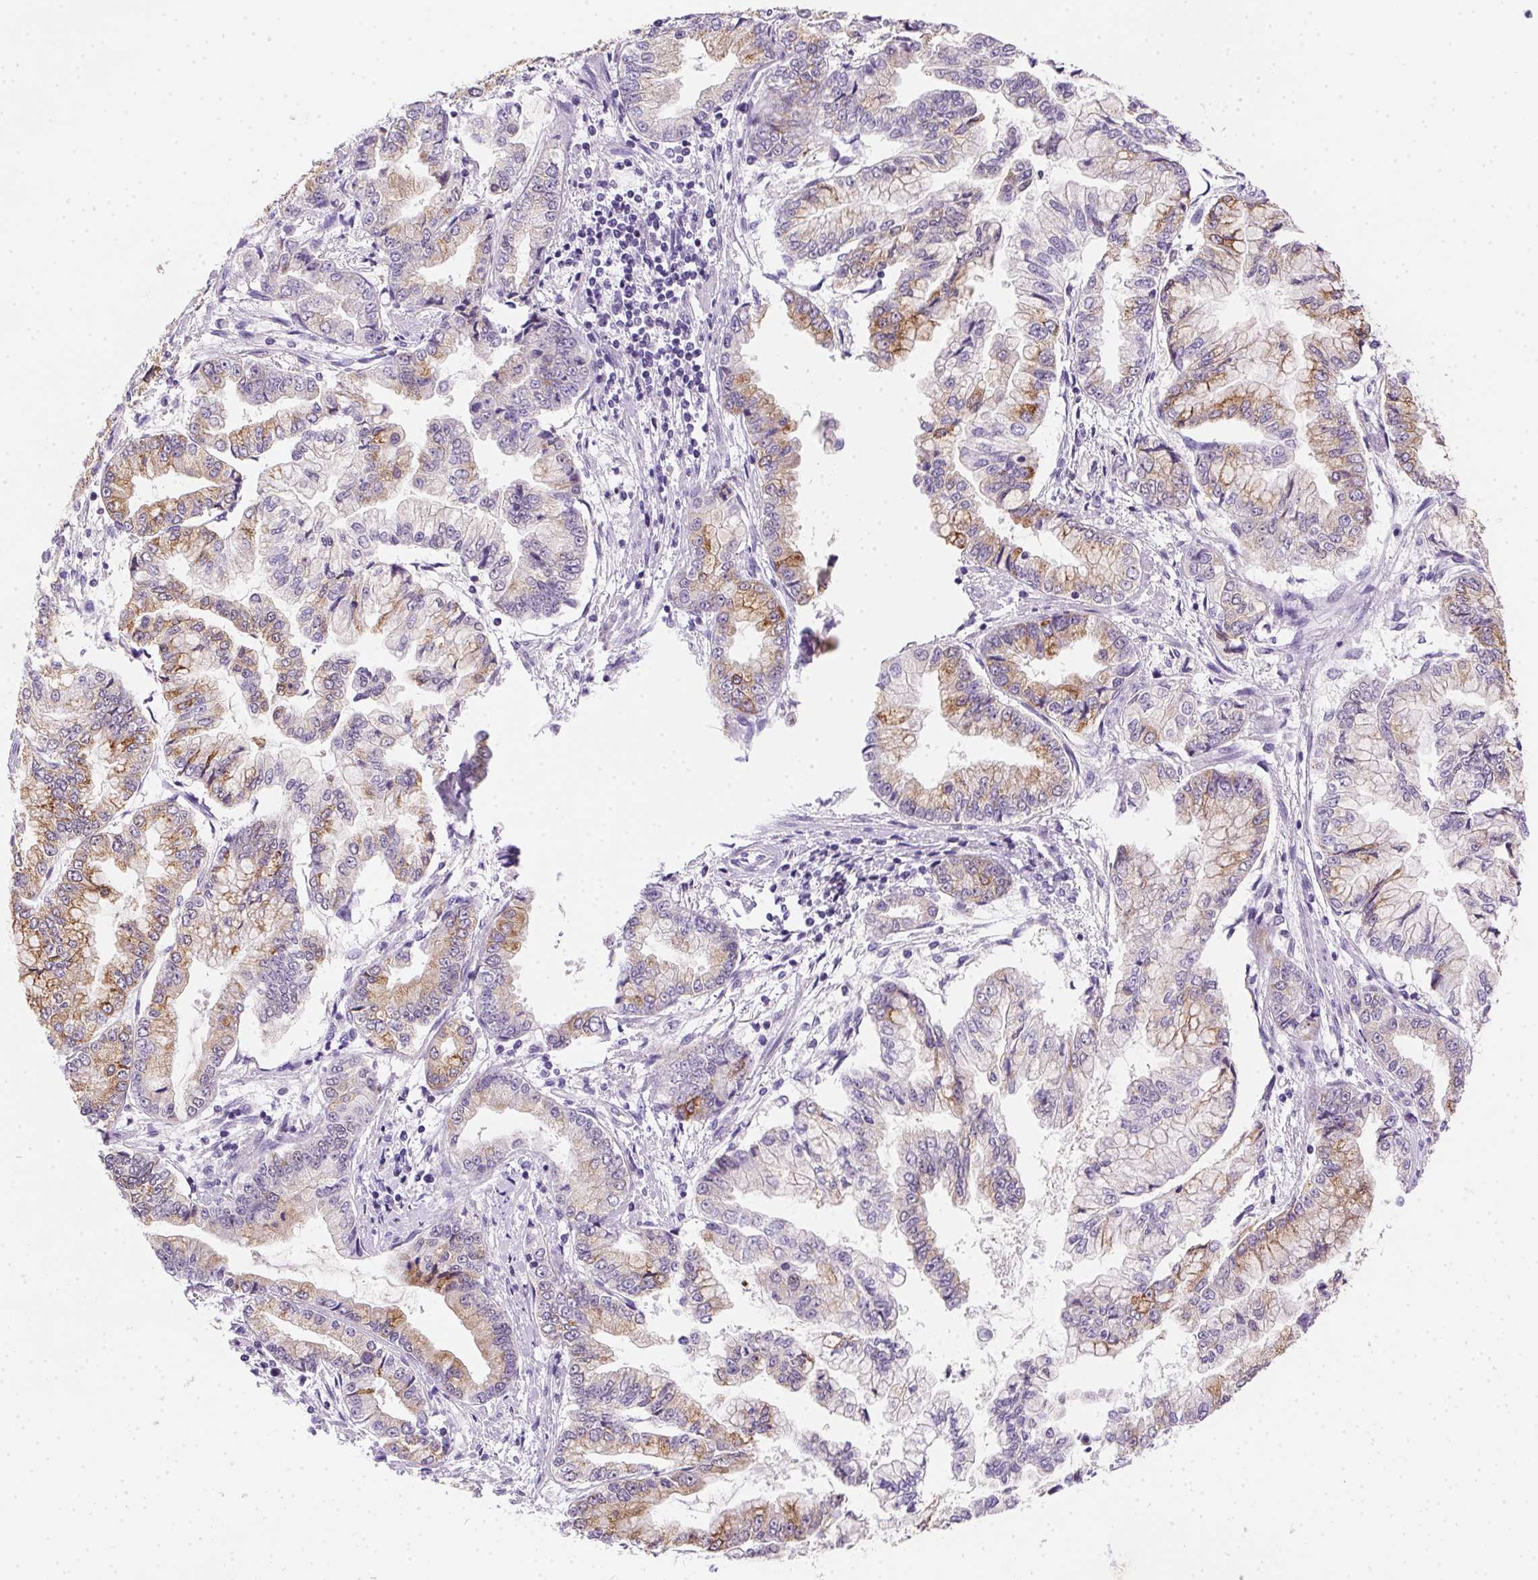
{"staining": {"intensity": "weak", "quantity": "25%-75%", "location": "cytoplasmic/membranous,nuclear"}, "tissue": "stomach cancer", "cell_type": "Tumor cells", "image_type": "cancer", "snomed": [{"axis": "morphology", "description": "Adenocarcinoma, NOS"}, {"axis": "topography", "description": "Stomach, upper"}], "caption": "Weak cytoplasmic/membranous and nuclear protein staining is identified in approximately 25%-75% of tumor cells in stomach cancer (adenocarcinoma).", "gene": "SSTR4", "patient": {"sex": "female", "age": 74}}